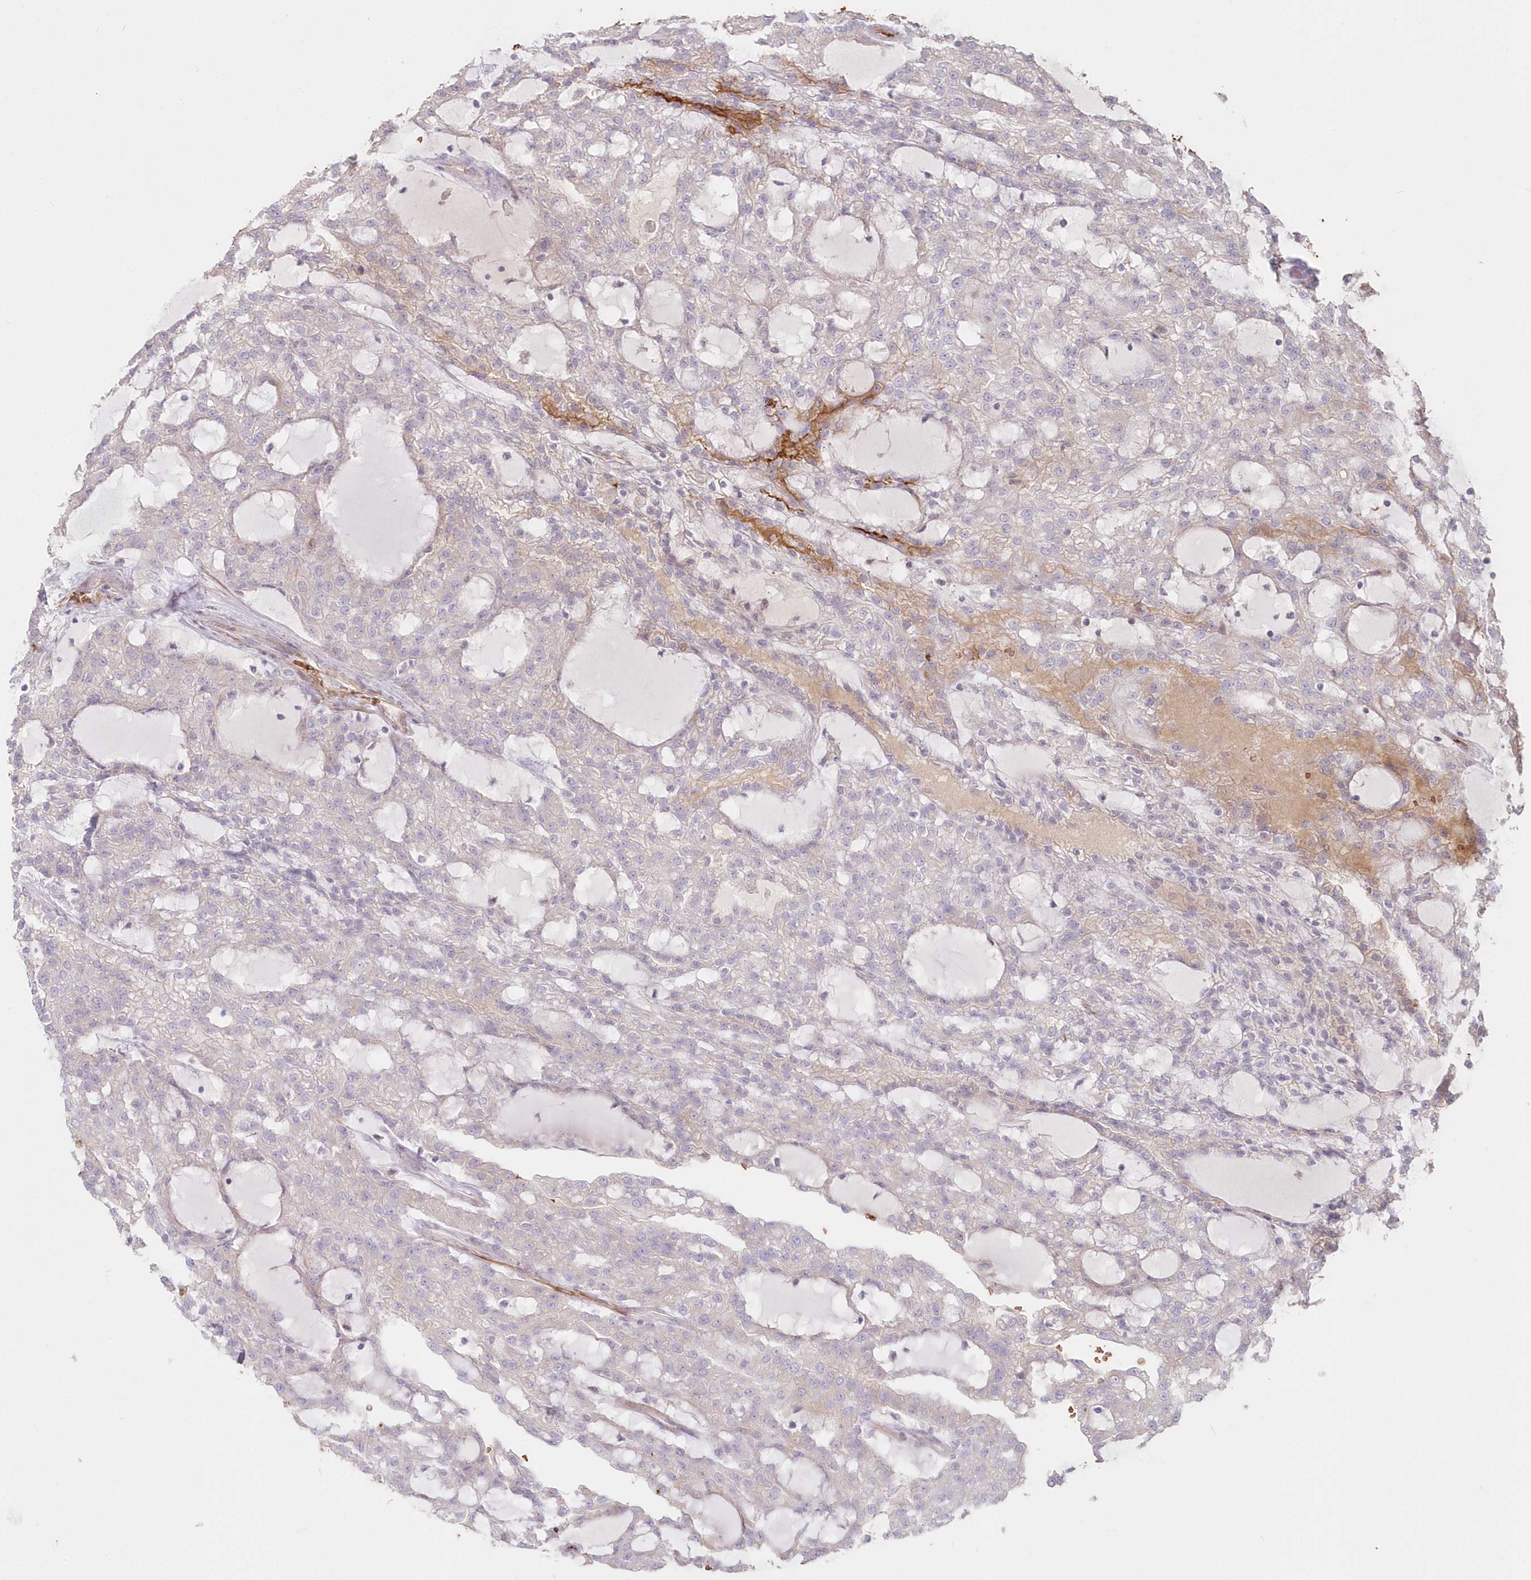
{"staining": {"intensity": "weak", "quantity": "<25%", "location": "cytoplasmic/membranous"}, "tissue": "renal cancer", "cell_type": "Tumor cells", "image_type": "cancer", "snomed": [{"axis": "morphology", "description": "Adenocarcinoma, NOS"}, {"axis": "topography", "description": "Kidney"}], "caption": "Micrograph shows no significant protein positivity in tumor cells of adenocarcinoma (renal).", "gene": "SERINC1", "patient": {"sex": "male", "age": 63}}